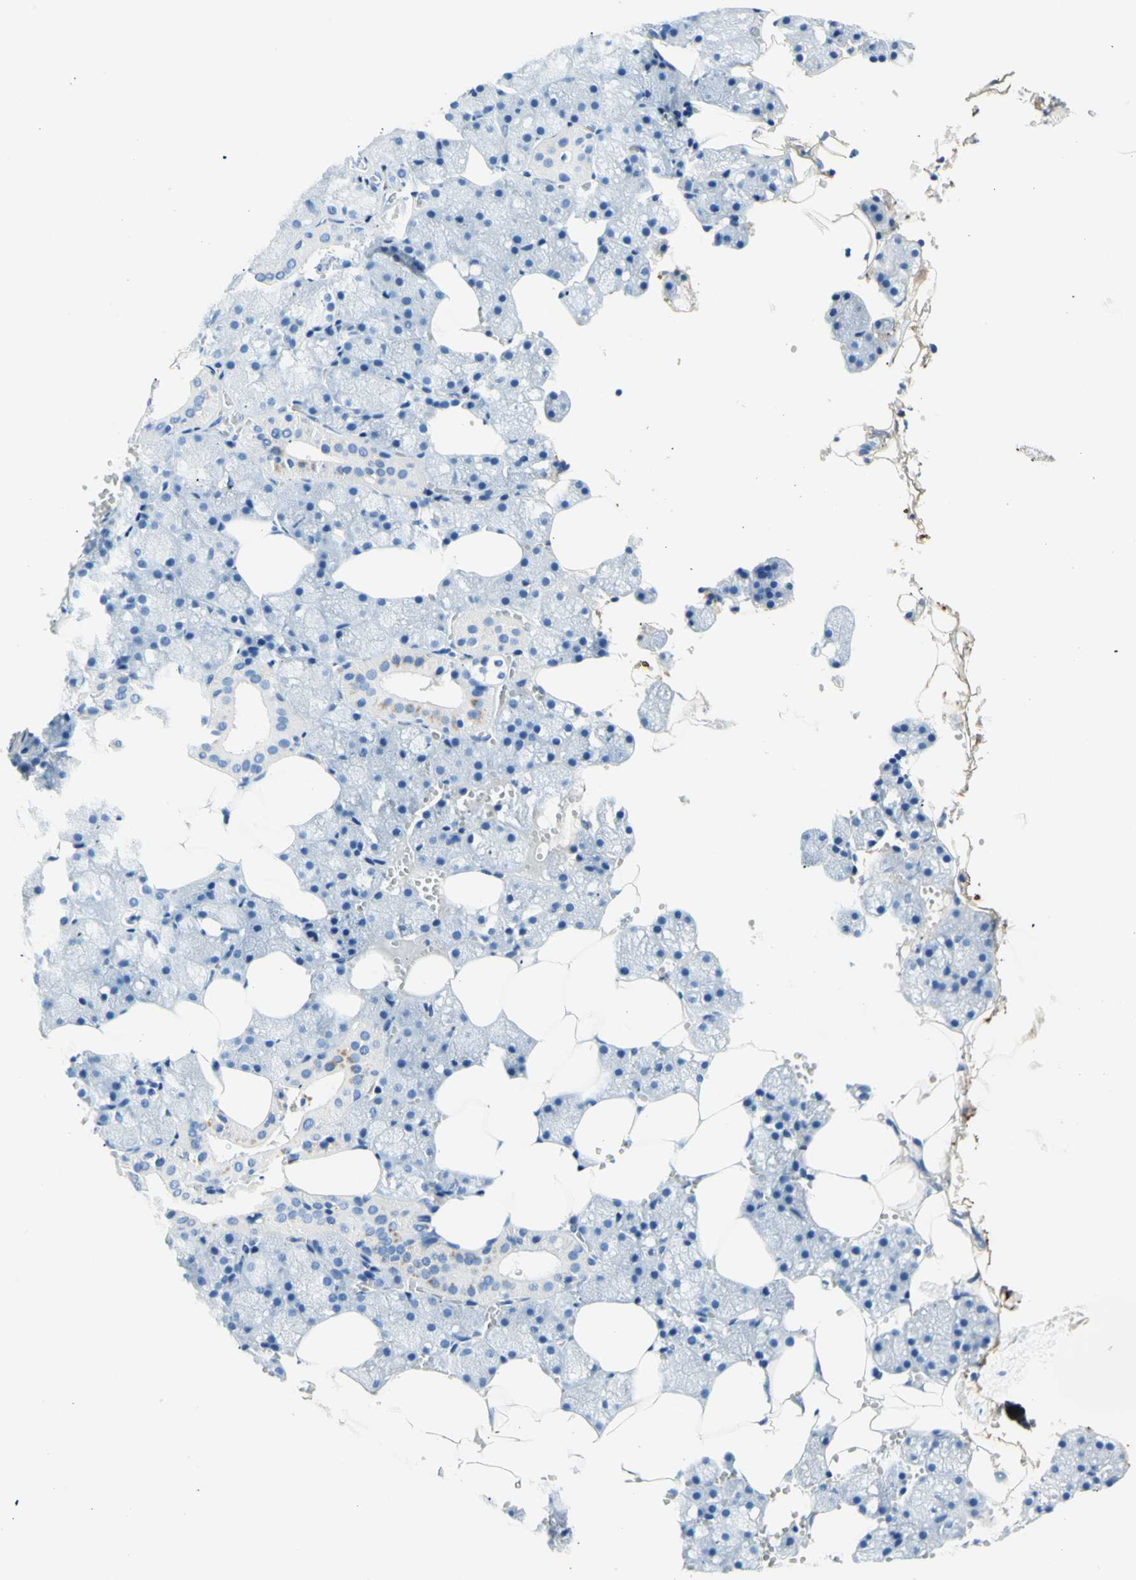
{"staining": {"intensity": "negative", "quantity": "none", "location": "none"}, "tissue": "salivary gland", "cell_type": "Glandular cells", "image_type": "normal", "snomed": [{"axis": "morphology", "description": "Normal tissue, NOS"}, {"axis": "topography", "description": "Salivary gland"}], "caption": "IHC of normal human salivary gland exhibits no positivity in glandular cells.", "gene": "MYH2", "patient": {"sex": "male", "age": 62}}